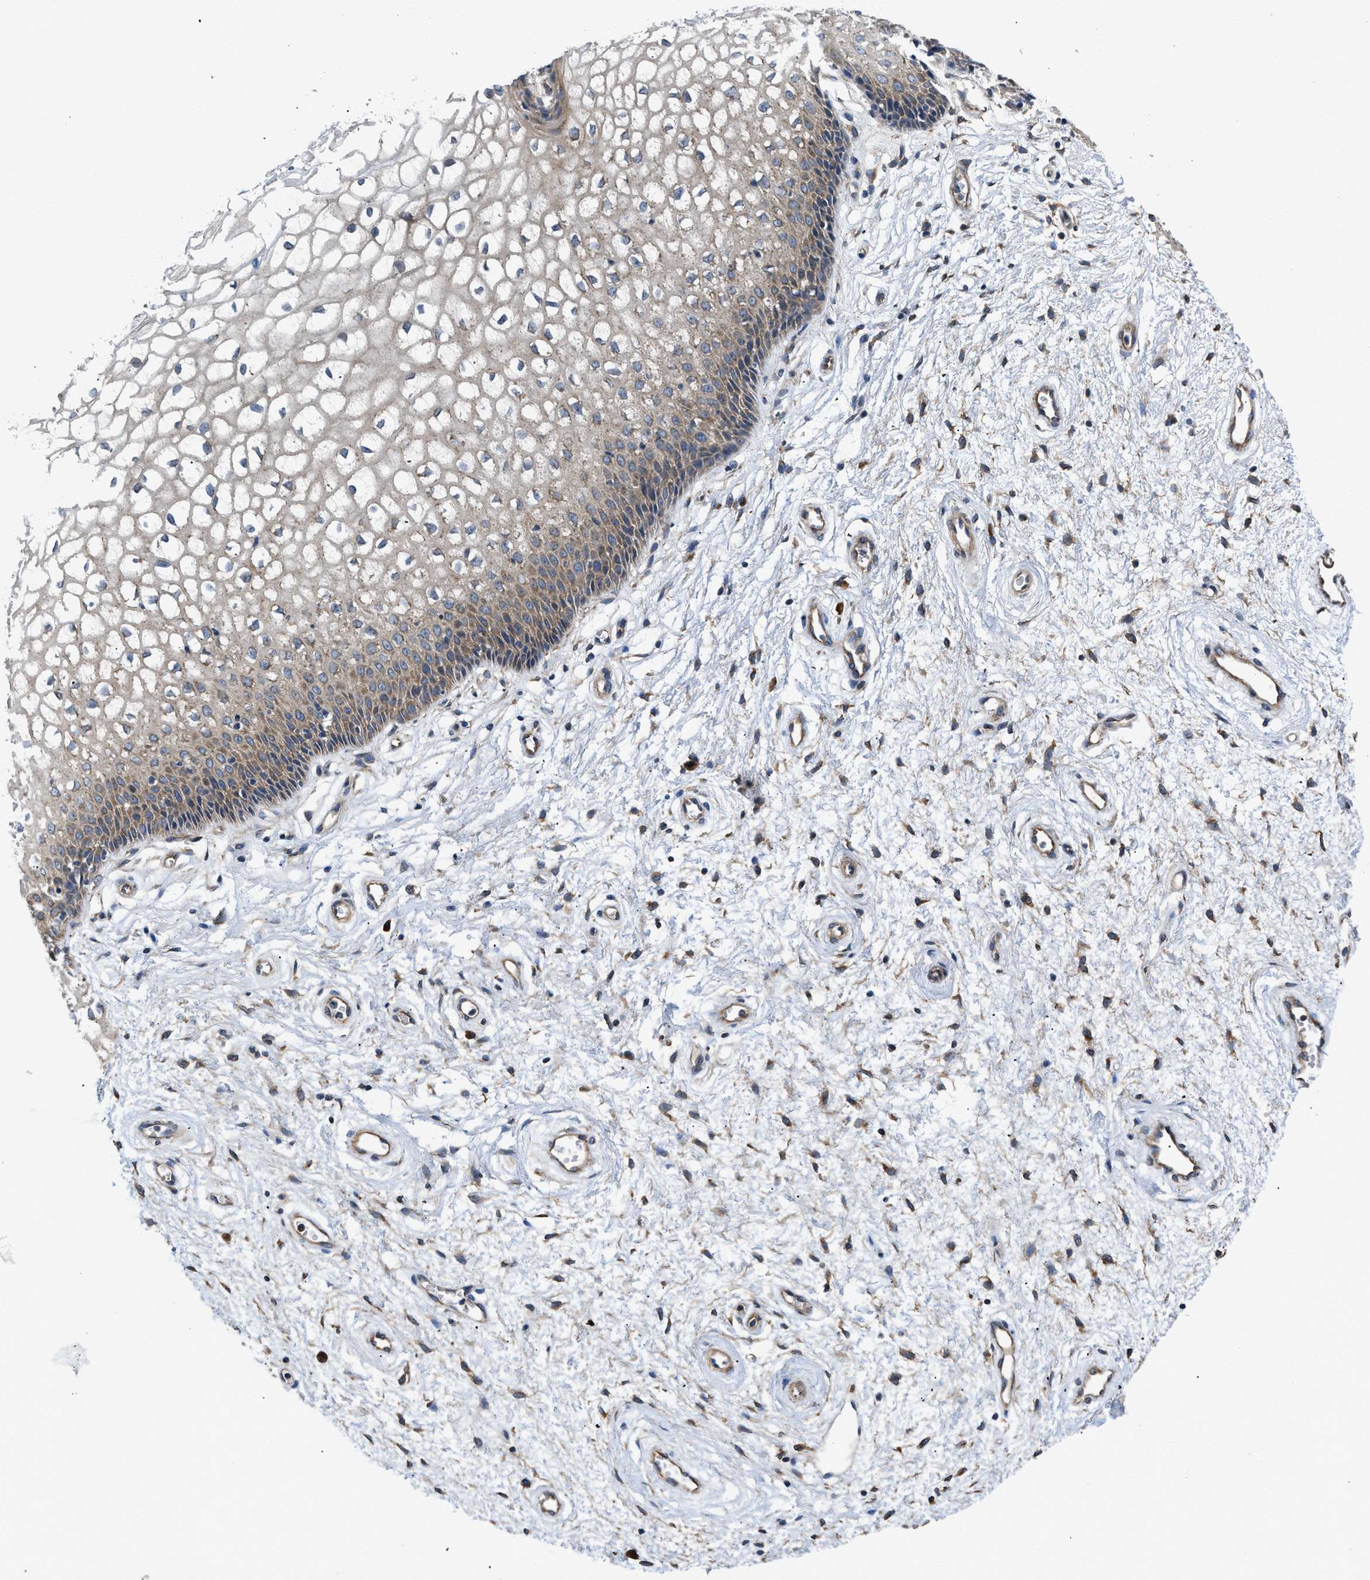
{"staining": {"intensity": "moderate", "quantity": ">75%", "location": "cytoplasmic/membranous"}, "tissue": "vagina", "cell_type": "Squamous epithelial cells", "image_type": "normal", "snomed": [{"axis": "morphology", "description": "Normal tissue, NOS"}, {"axis": "topography", "description": "Vagina"}], "caption": "Brown immunohistochemical staining in normal vagina exhibits moderate cytoplasmic/membranous positivity in approximately >75% of squamous epithelial cells.", "gene": "CEP128", "patient": {"sex": "female", "age": 34}}